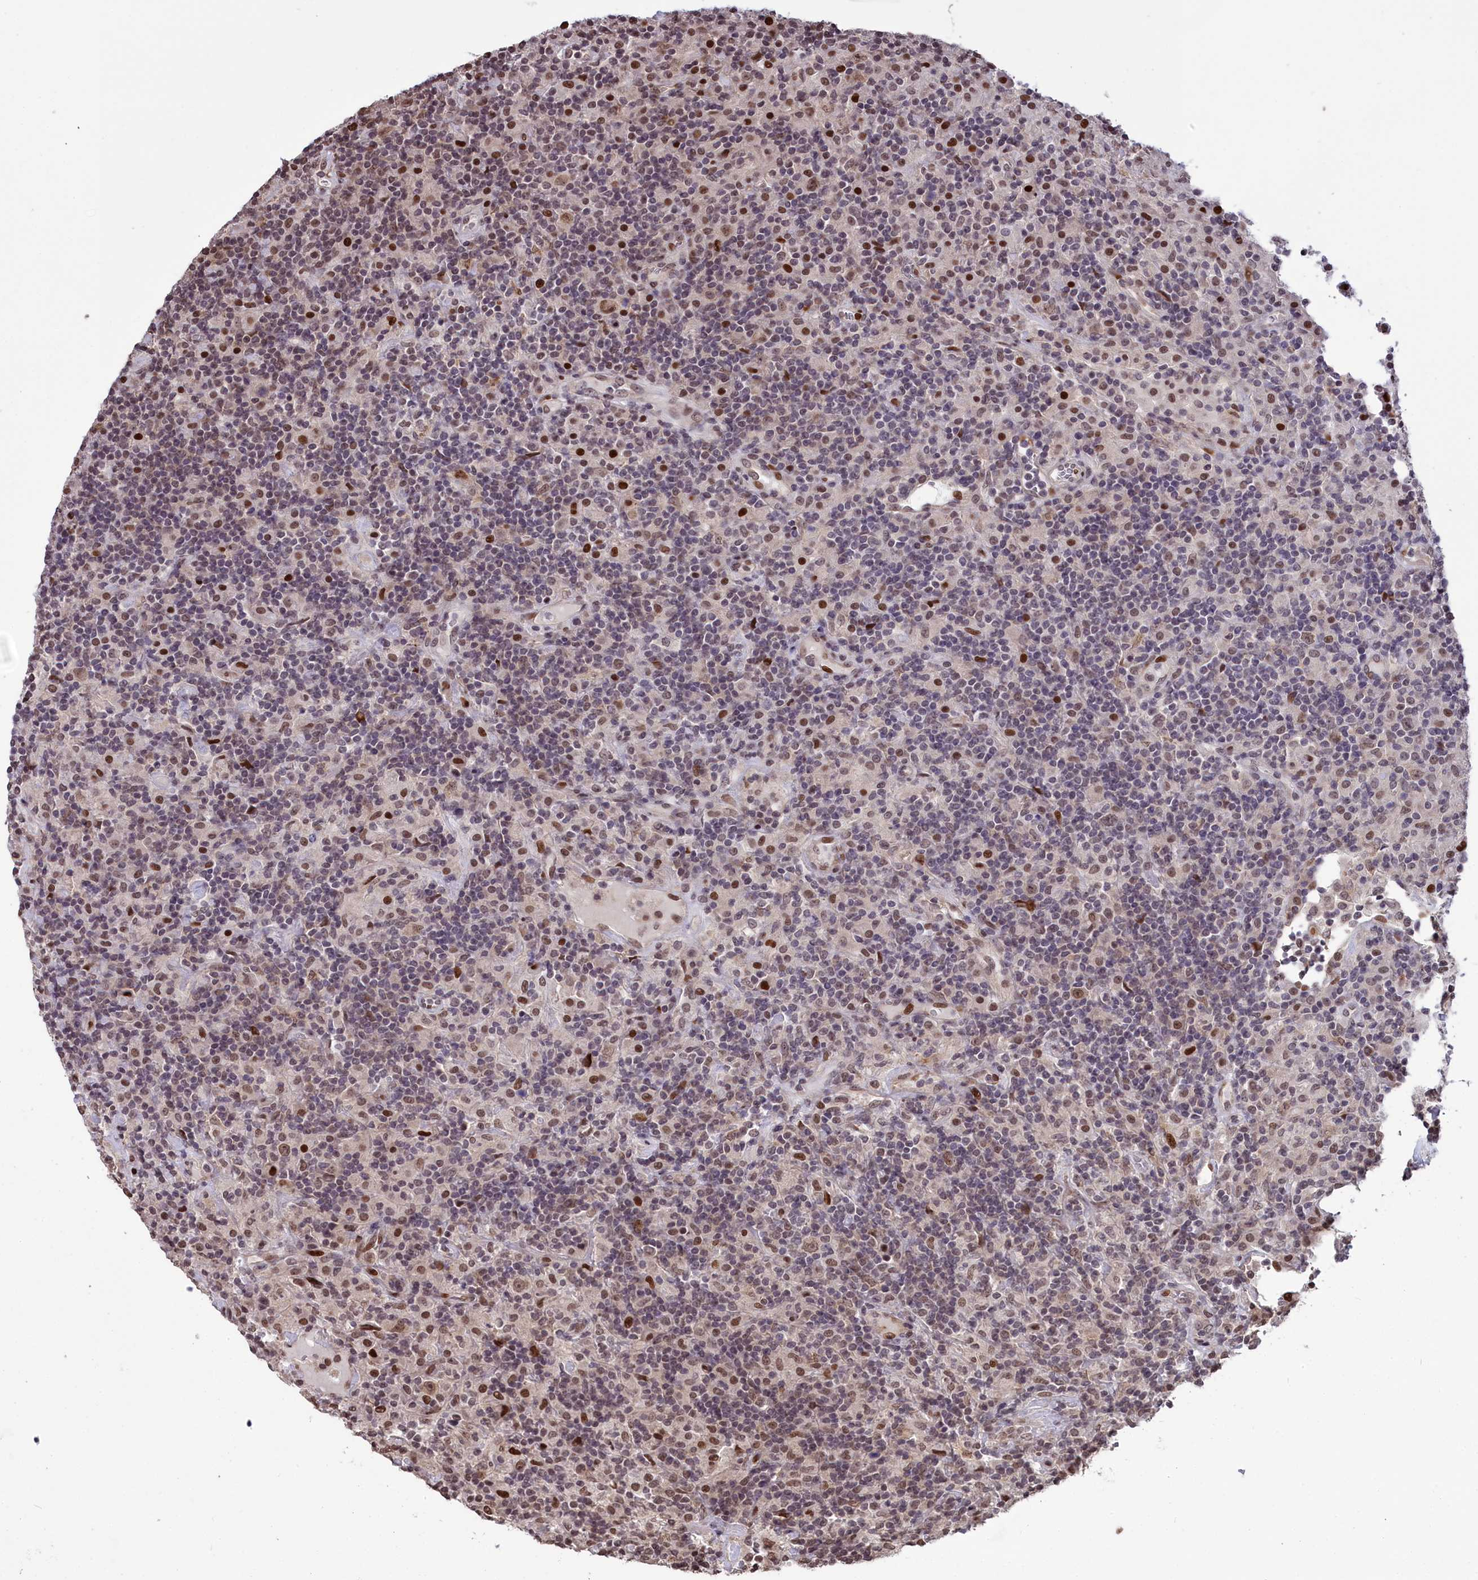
{"staining": {"intensity": "moderate", "quantity": "25%-75%", "location": "nuclear"}, "tissue": "lymphoma", "cell_type": "Tumor cells", "image_type": "cancer", "snomed": [{"axis": "morphology", "description": "Hodgkin's disease, NOS"}, {"axis": "topography", "description": "Lymph node"}], "caption": "A medium amount of moderate nuclear positivity is appreciated in approximately 25%-75% of tumor cells in Hodgkin's disease tissue.", "gene": "RELB", "patient": {"sex": "male", "age": 70}}